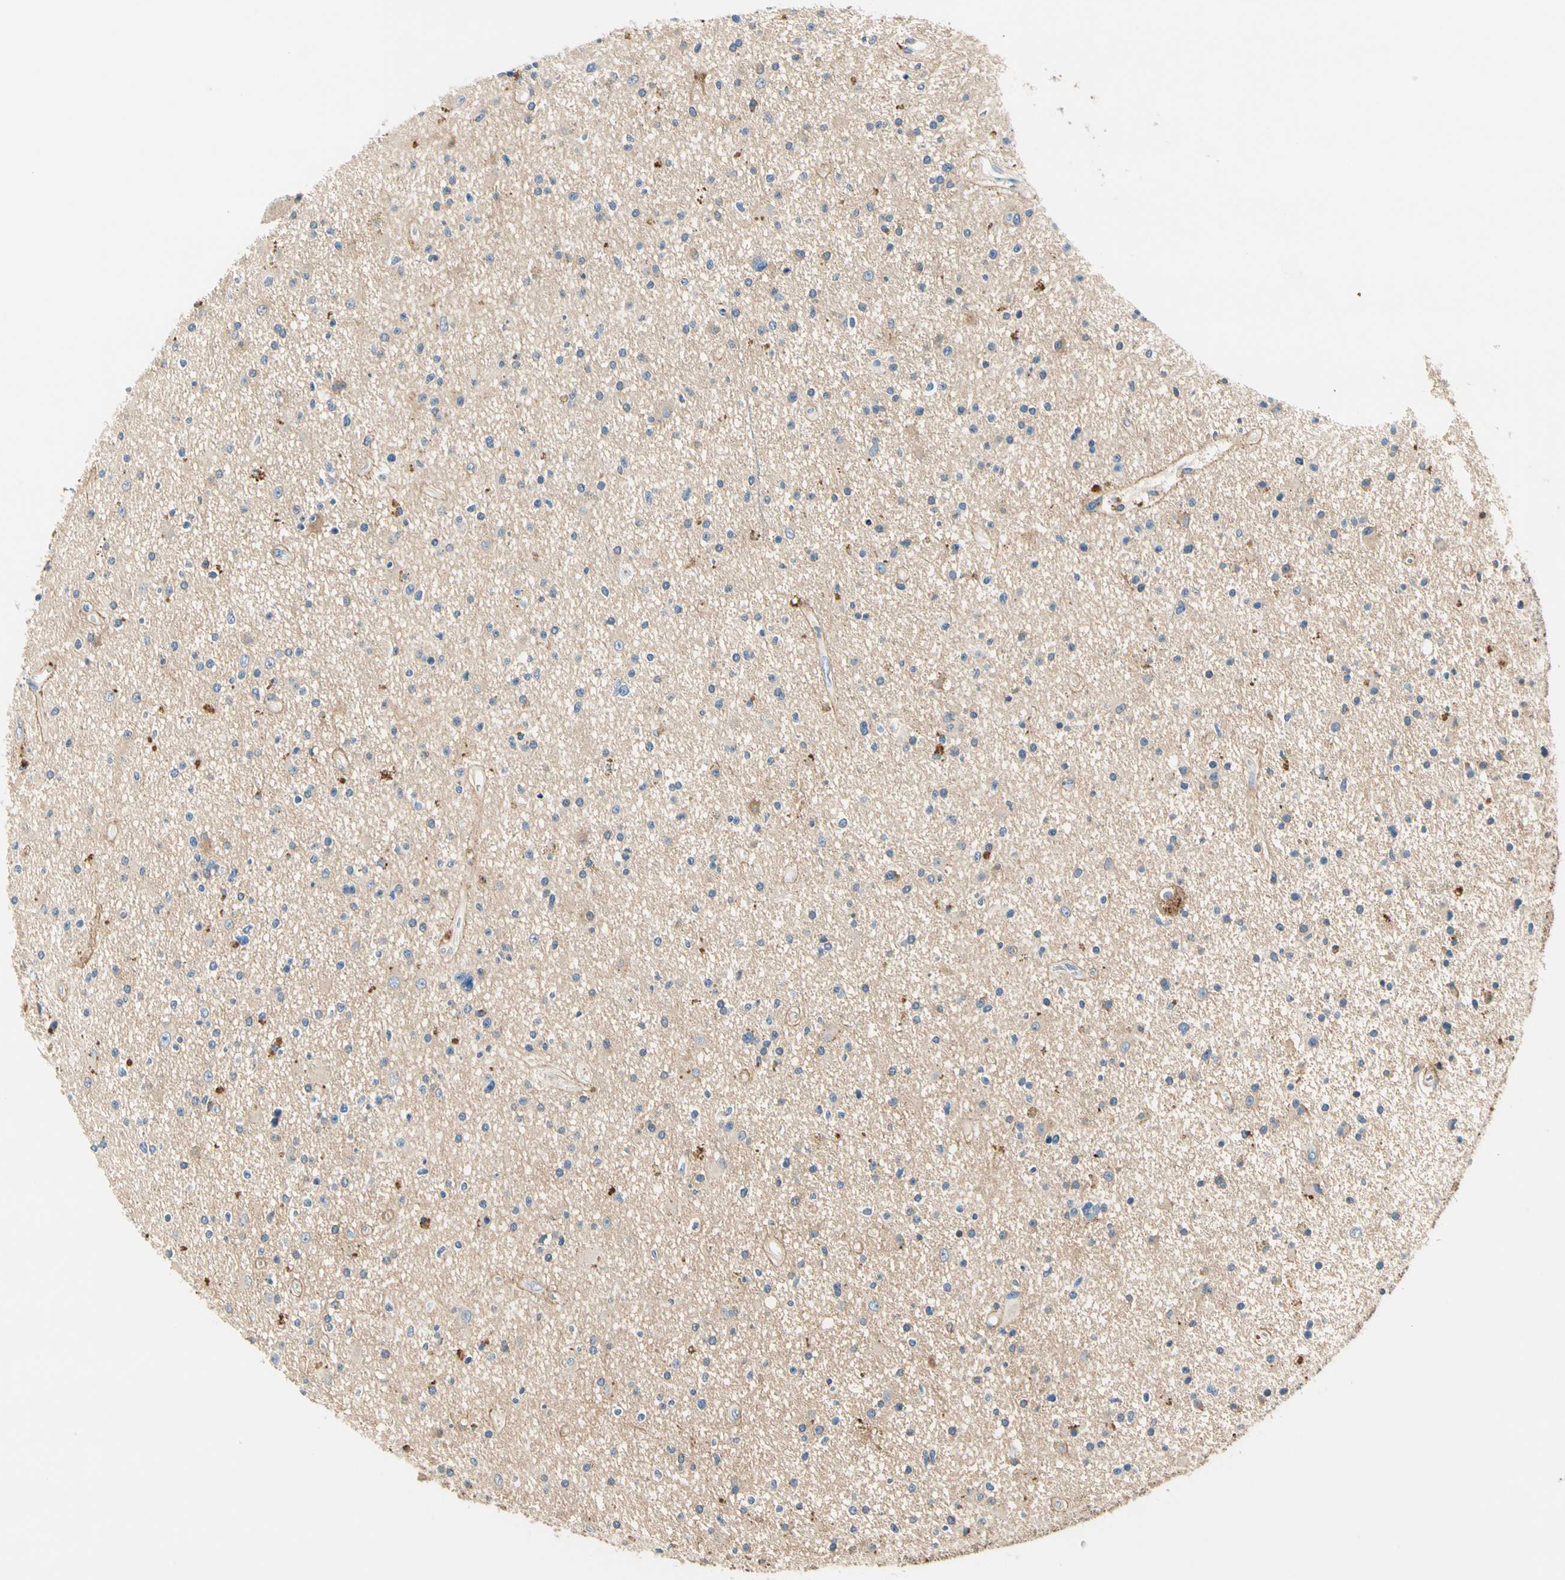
{"staining": {"intensity": "weak", "quantity": "<25%", "location": "cytoplasmic/membranous"}, "tissue": "glioma", "cell_type": "Tumor cells", "image_type": "cancer", "snomed": [{"axis": "morphology", "description": "Glioma, malignant, High grade"}, {"axis": "topography", "description": "Brain"}], "caption": "The photomicrograph exhibits no staining of tumor cells in glioma.", "gene": "TGFBR3", "patient": {"sex": "male", "age": 33}}